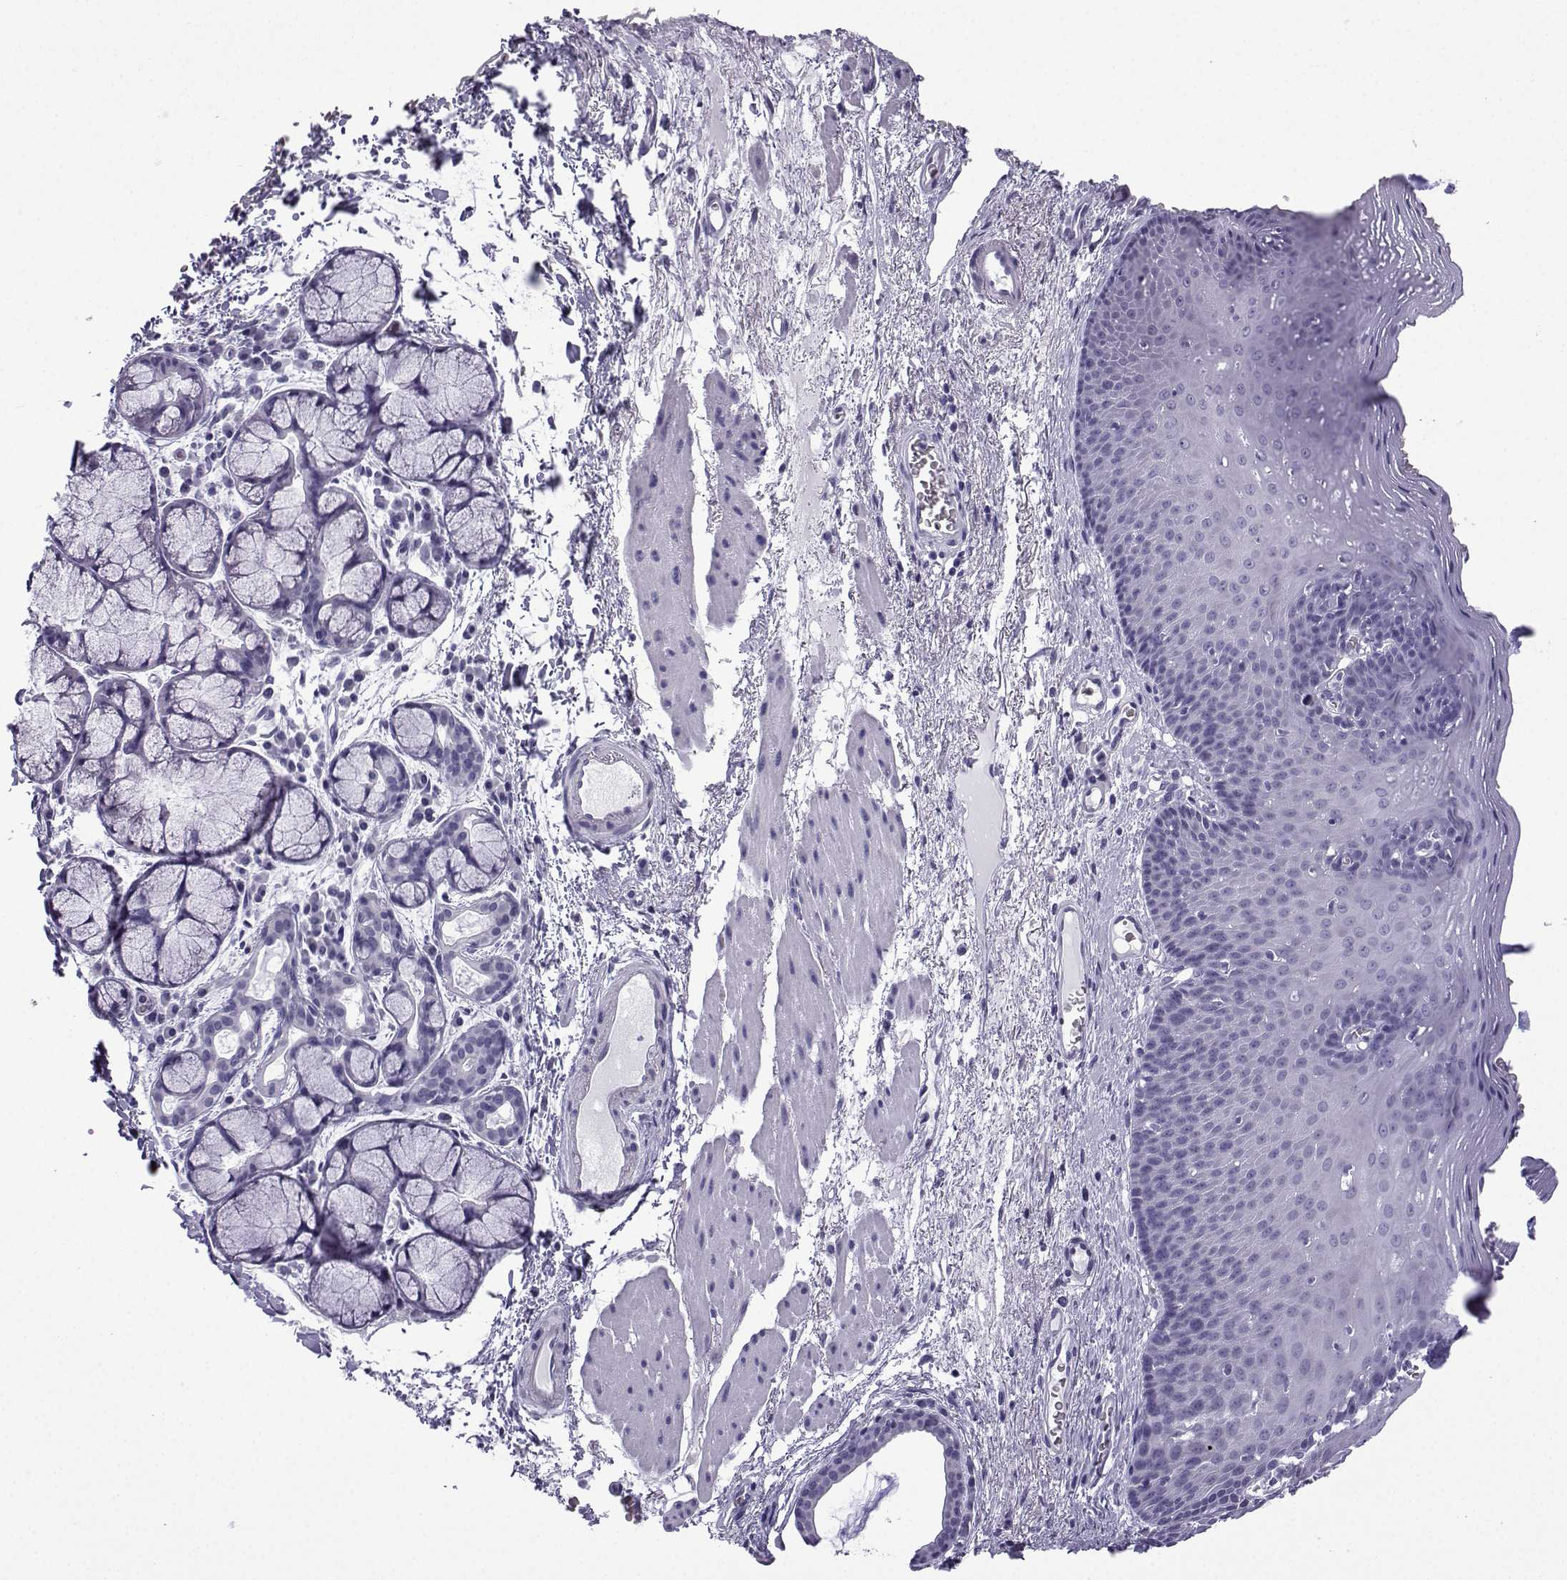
{"staining": {"intensity": "negative", "quantity": "none", "location": "none"}, "tissue": "esophagus", "cell_type": "Squamous epithelial cells", "image_type": "normal", "snomed": [{"axis": "morphology", "description": "Normal tissue, NOS"}, {"axis": "topography", "description": "Esophagus"}], "caption": "DAB immunohistochemical staining of normal esophagus shows no significant staining in squamous epithelial cells. The staining is performed using DAB (3,3'-diaminobenzidine) brown chromogen with nuclei counter-stained in using hematoxylin.", "gene": "ACRBP", "patient": {"sex": "male", "age": 76}}